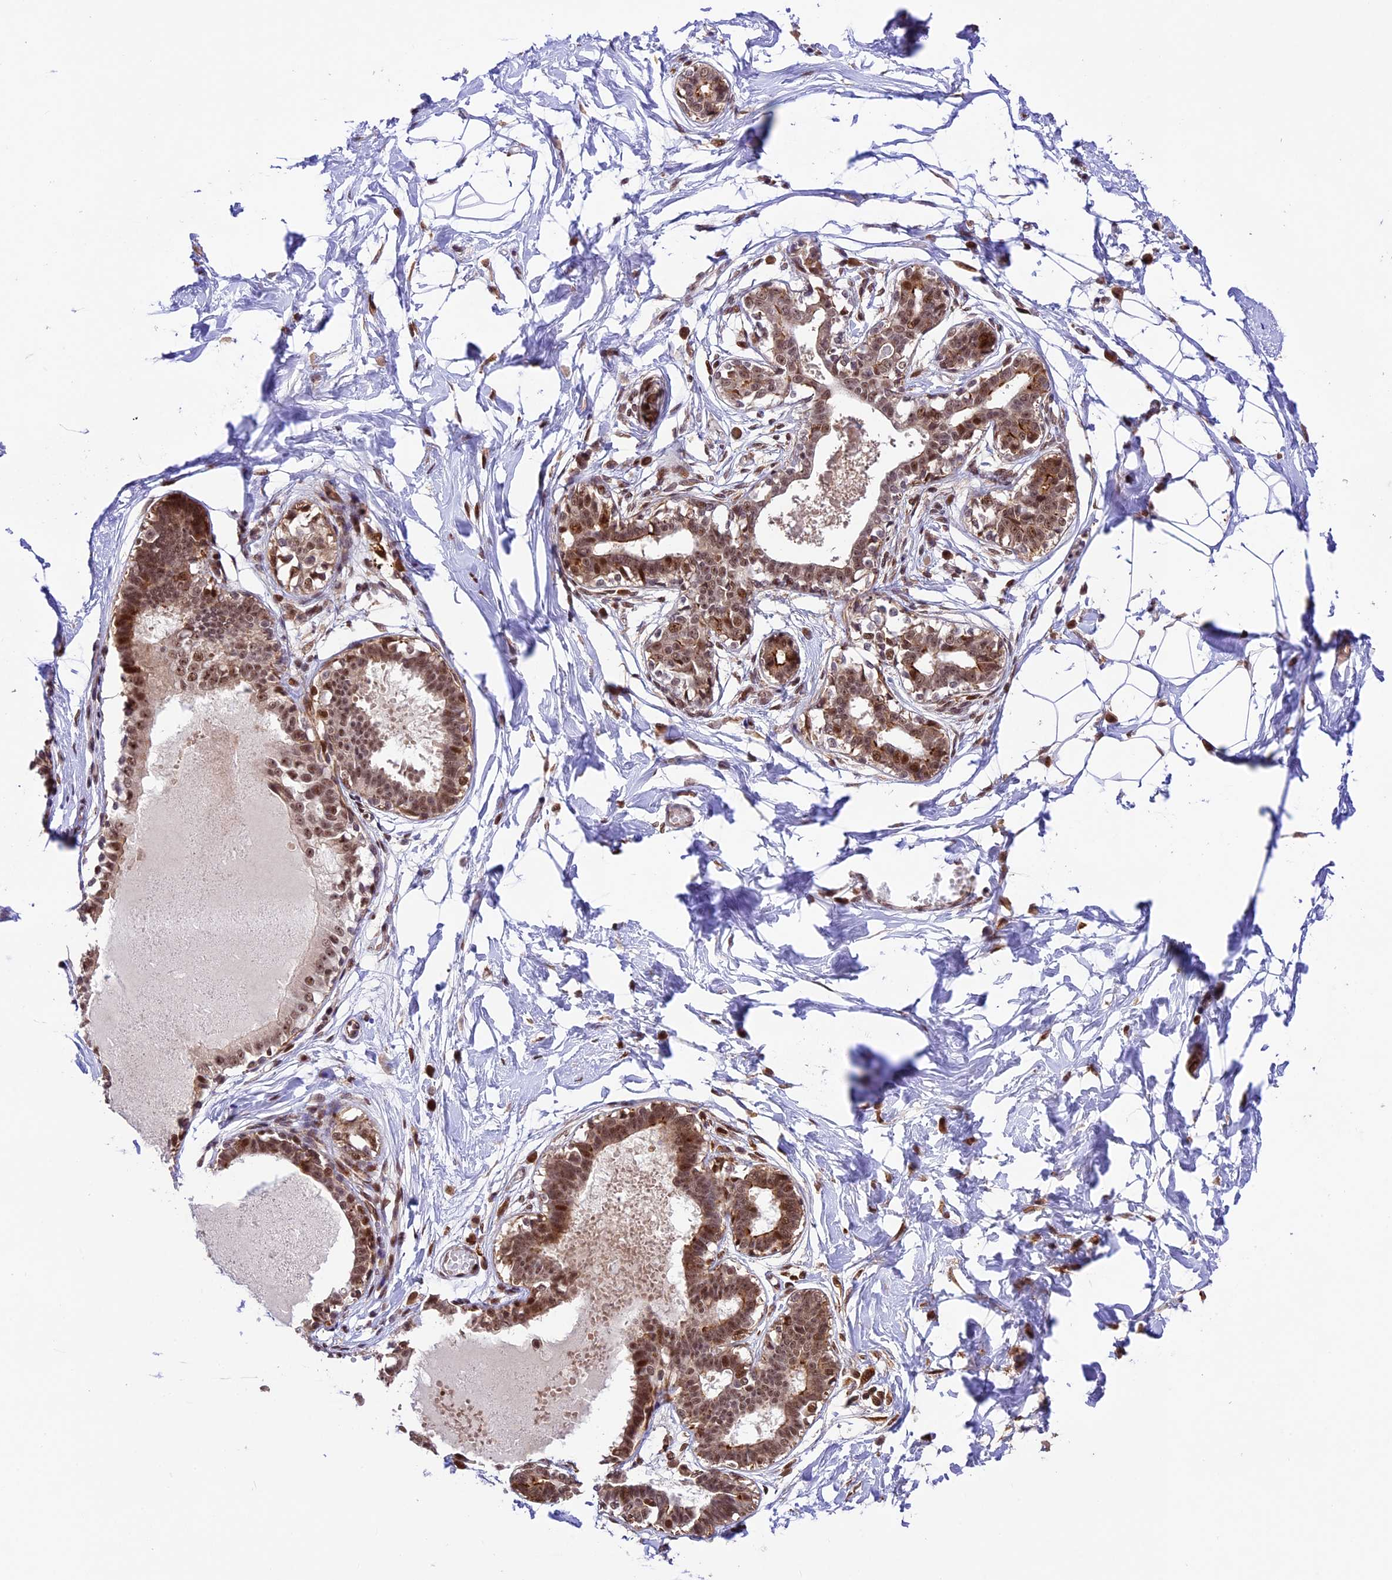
{"staining": {"intensity": "moderate", "quantity": ">75%", "location": "cytoplasmic/membranous,nuclear"}, "tissue": "breast", "cell_type": "Adipocytes", "image_type": "normal", "snomed": [{"axis": "morphology", "description": "Normal tissue, NOS"}, {"axis": "topography", "description": "Breast"}], "caption": "High-magnification brightfield microscopy of unremarkable breast stained with DAB (brown) and counterstained with hematoxylin (blue). adipocytes exhibit moderate cytoplasmic/membranous,nuclear expression is present in about>75% of cells. (Brightfield microscopy of DAB IHC at high magnification).", "gene": "DHX38", "patient": {"sex": "female", "age": 45}}